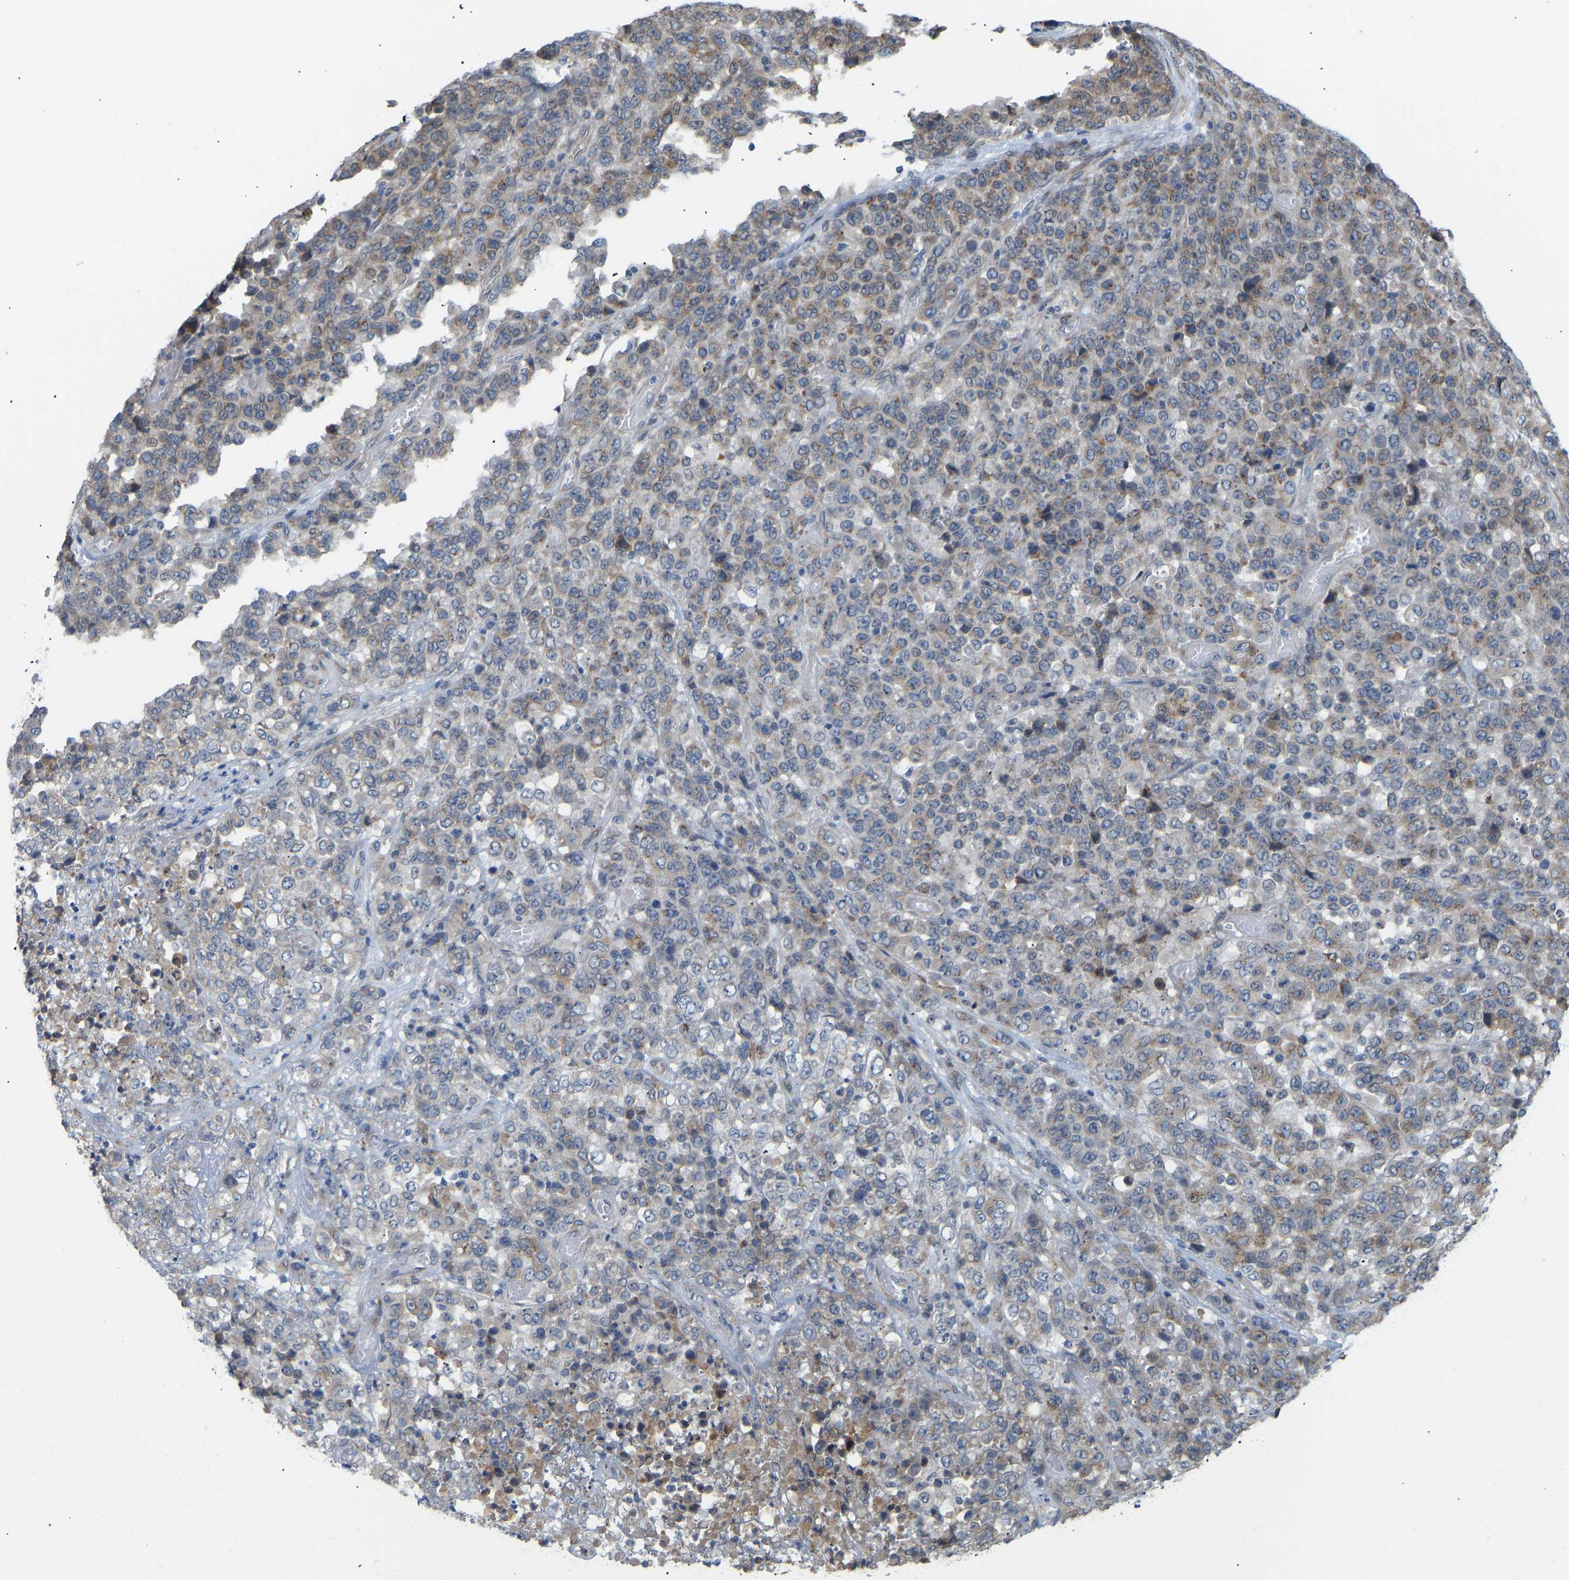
{"staining": {"intensity": "moderate", "quantity": "25%-75%", "location": "cytoplasmic/membranous"}, "tissue": "stomach cancer", "cell_type": "Tumor cells", "image_type": "cancer", "snomed": [{"axis": "morphology", "description": "Adenocarcinoma, NOS"}, {"axis": "topography", "description": "Stomach"}], "caption": "Moderate cytoplasmic/membranous expression for a protein is seen in about 25%-75% of tumor cells of adenocarcinoma (stomach) using immunohistochemistry (IHC).", "gene": "BEND3", "patient": {"sex": "female", "age": 73}}